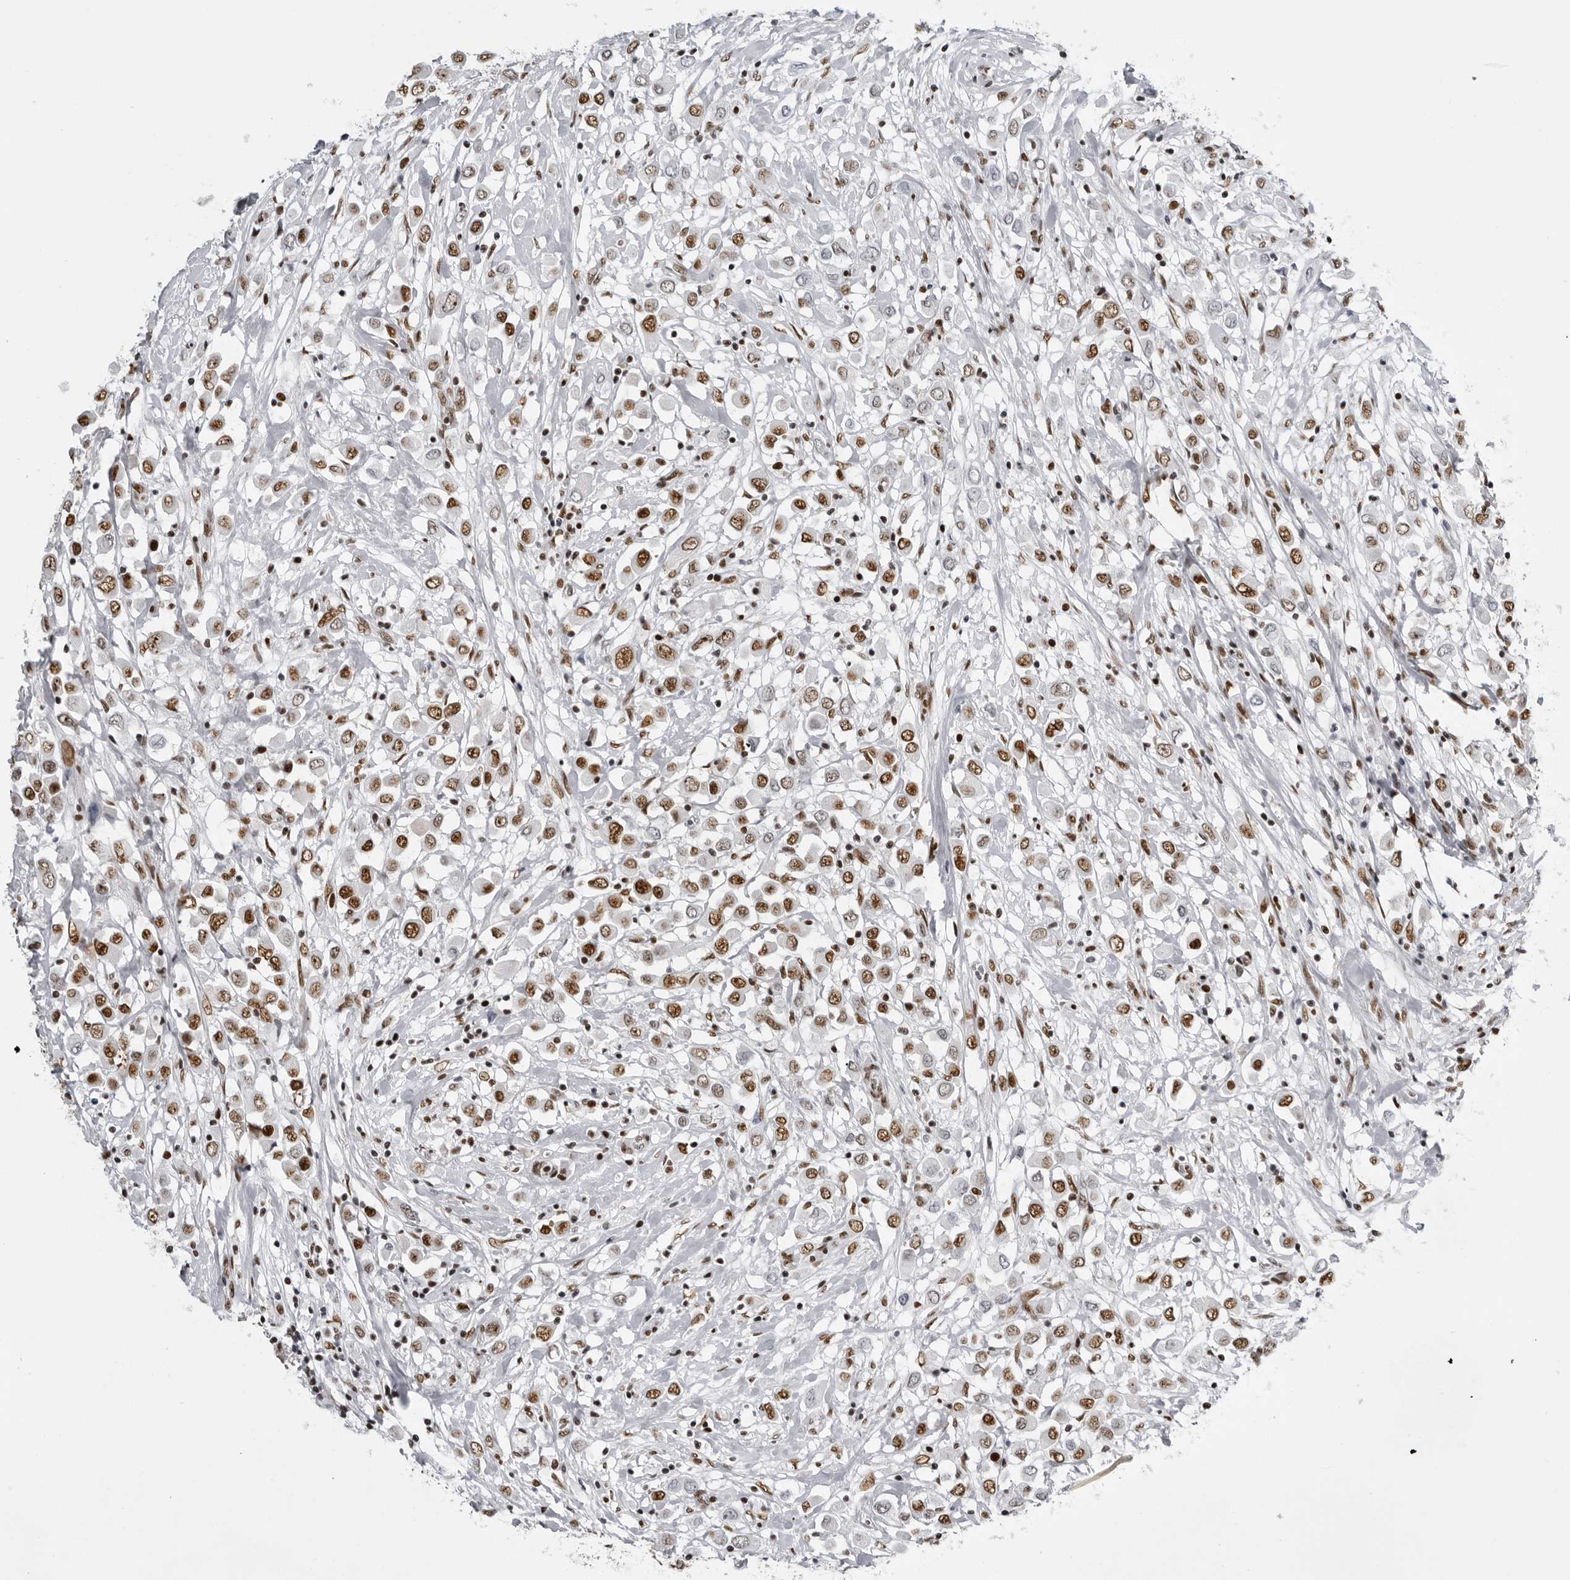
{"staining": {"intensity": "strong", "quantity": ">75%", "location": "nuclear"}, "tissue": "breast cancer", "cell_type": "Tumor cells", "image_type": "cancer", "snomed": [{"axis": "morphology", "description": "Duct carcinoma"}, {"axis": "topography", "description": "Breast"}], "caption": "The photomicrograph displays a brown stain indicating the presence of a protein in the nuclear of tumor cells in breast infiltrating ductal carcinoma. The protein of interest is stained brown, and the nuclei are stained in blue (DAB (3,3'-diaminobenzidine) IHC with brightfield microscopy, high magnification).", "gene": "DHX9", "patient": {"sex": "female", "age": 61}}